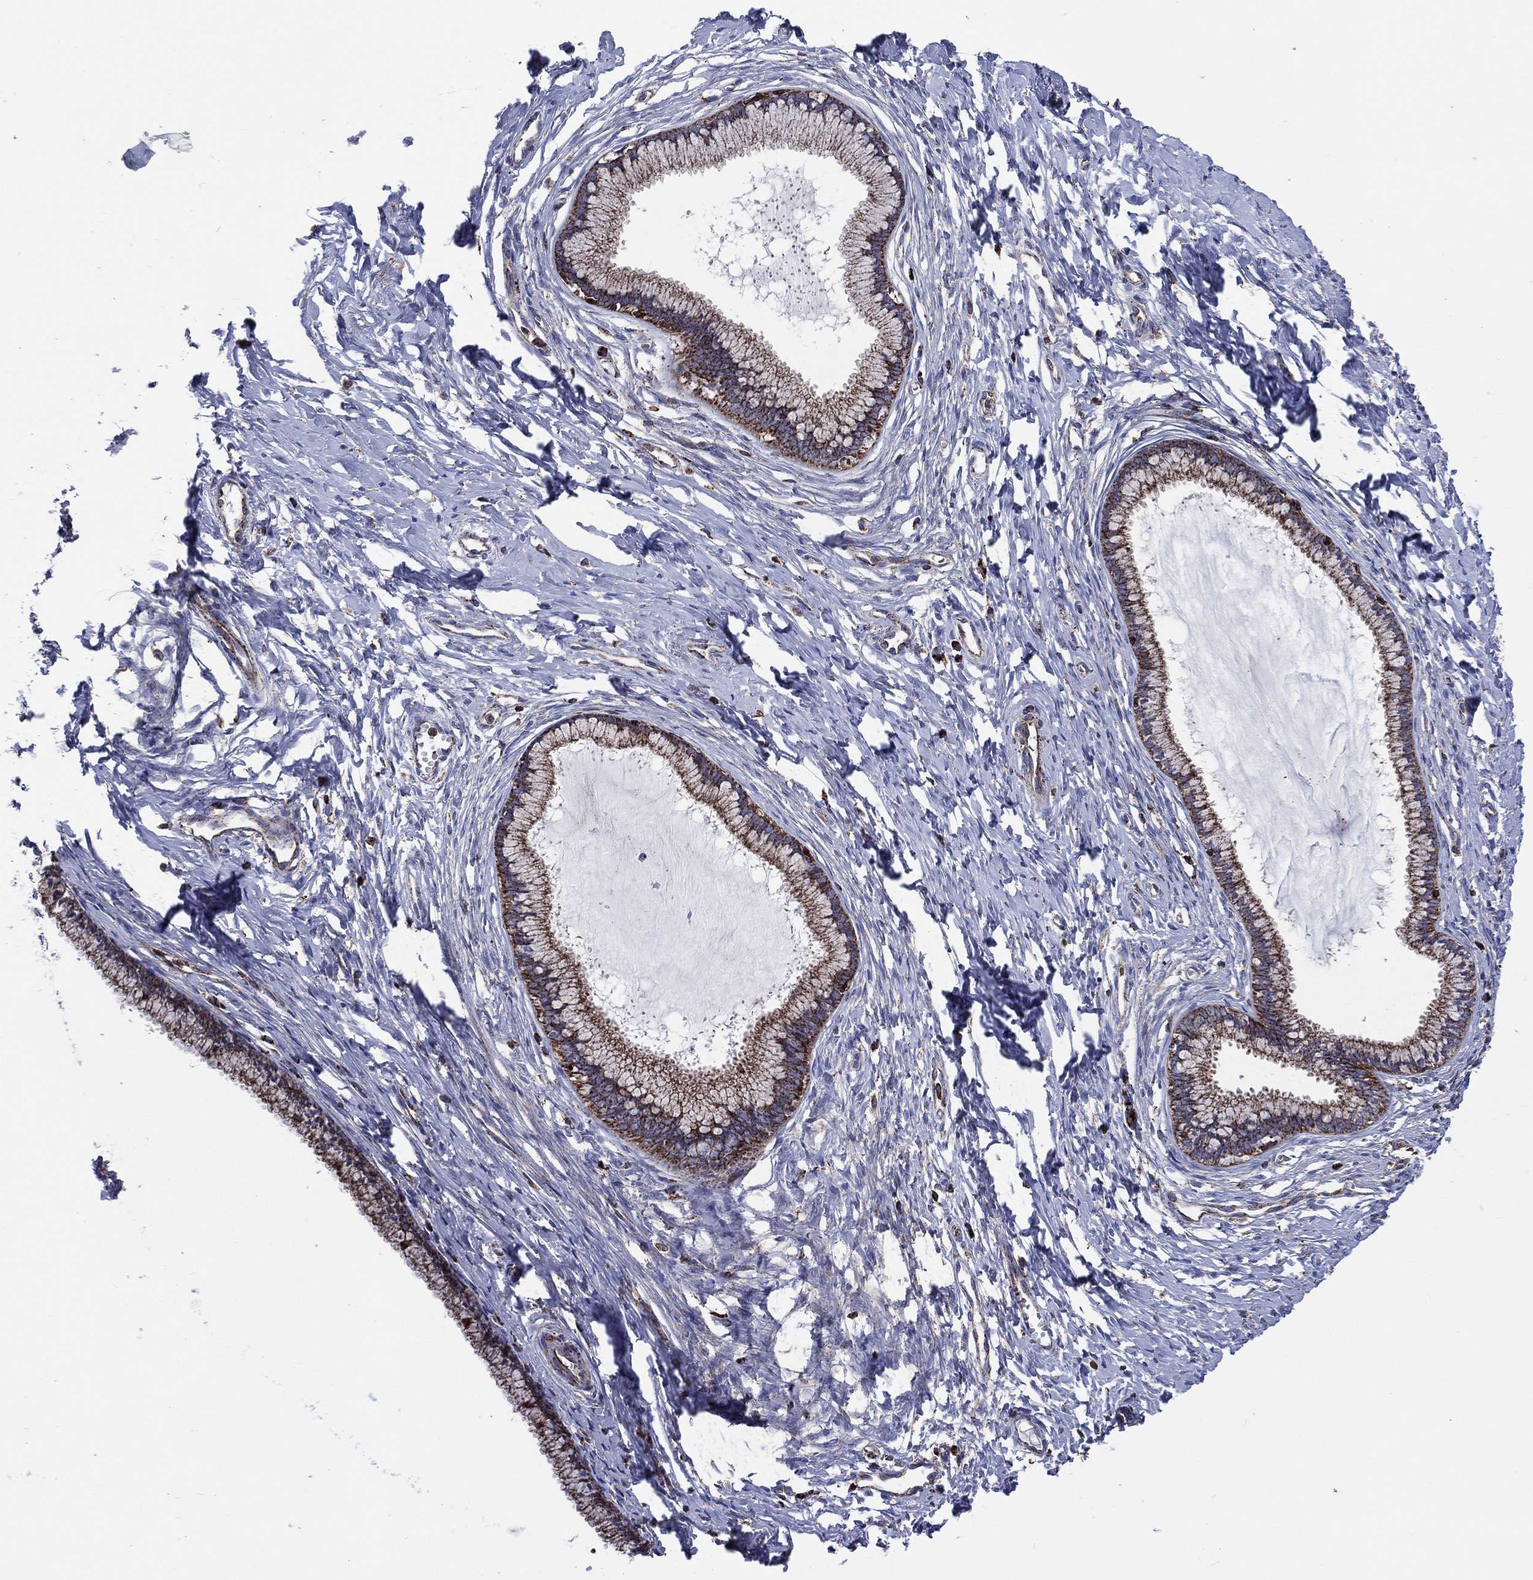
{"staining": {"intensity": "strong", "quantity": "25%-75%", "location": "cytoplasmic/membranous"}, "tissue": "cervix", "cell_type": "Glandular cells", "image_type": "normal", "snomed": [{"axis": "morphology", "description": "Normal tissue, NOS"}, {"axis": "topography", "description": "Cervix"}], "caption": "A brown stain shows strong cytoplasmic/membranous staining of a protein in glandular cells of benign cervix.", "gene": "ANKRD37", "patient": {"sex": "female", "age": 40}}